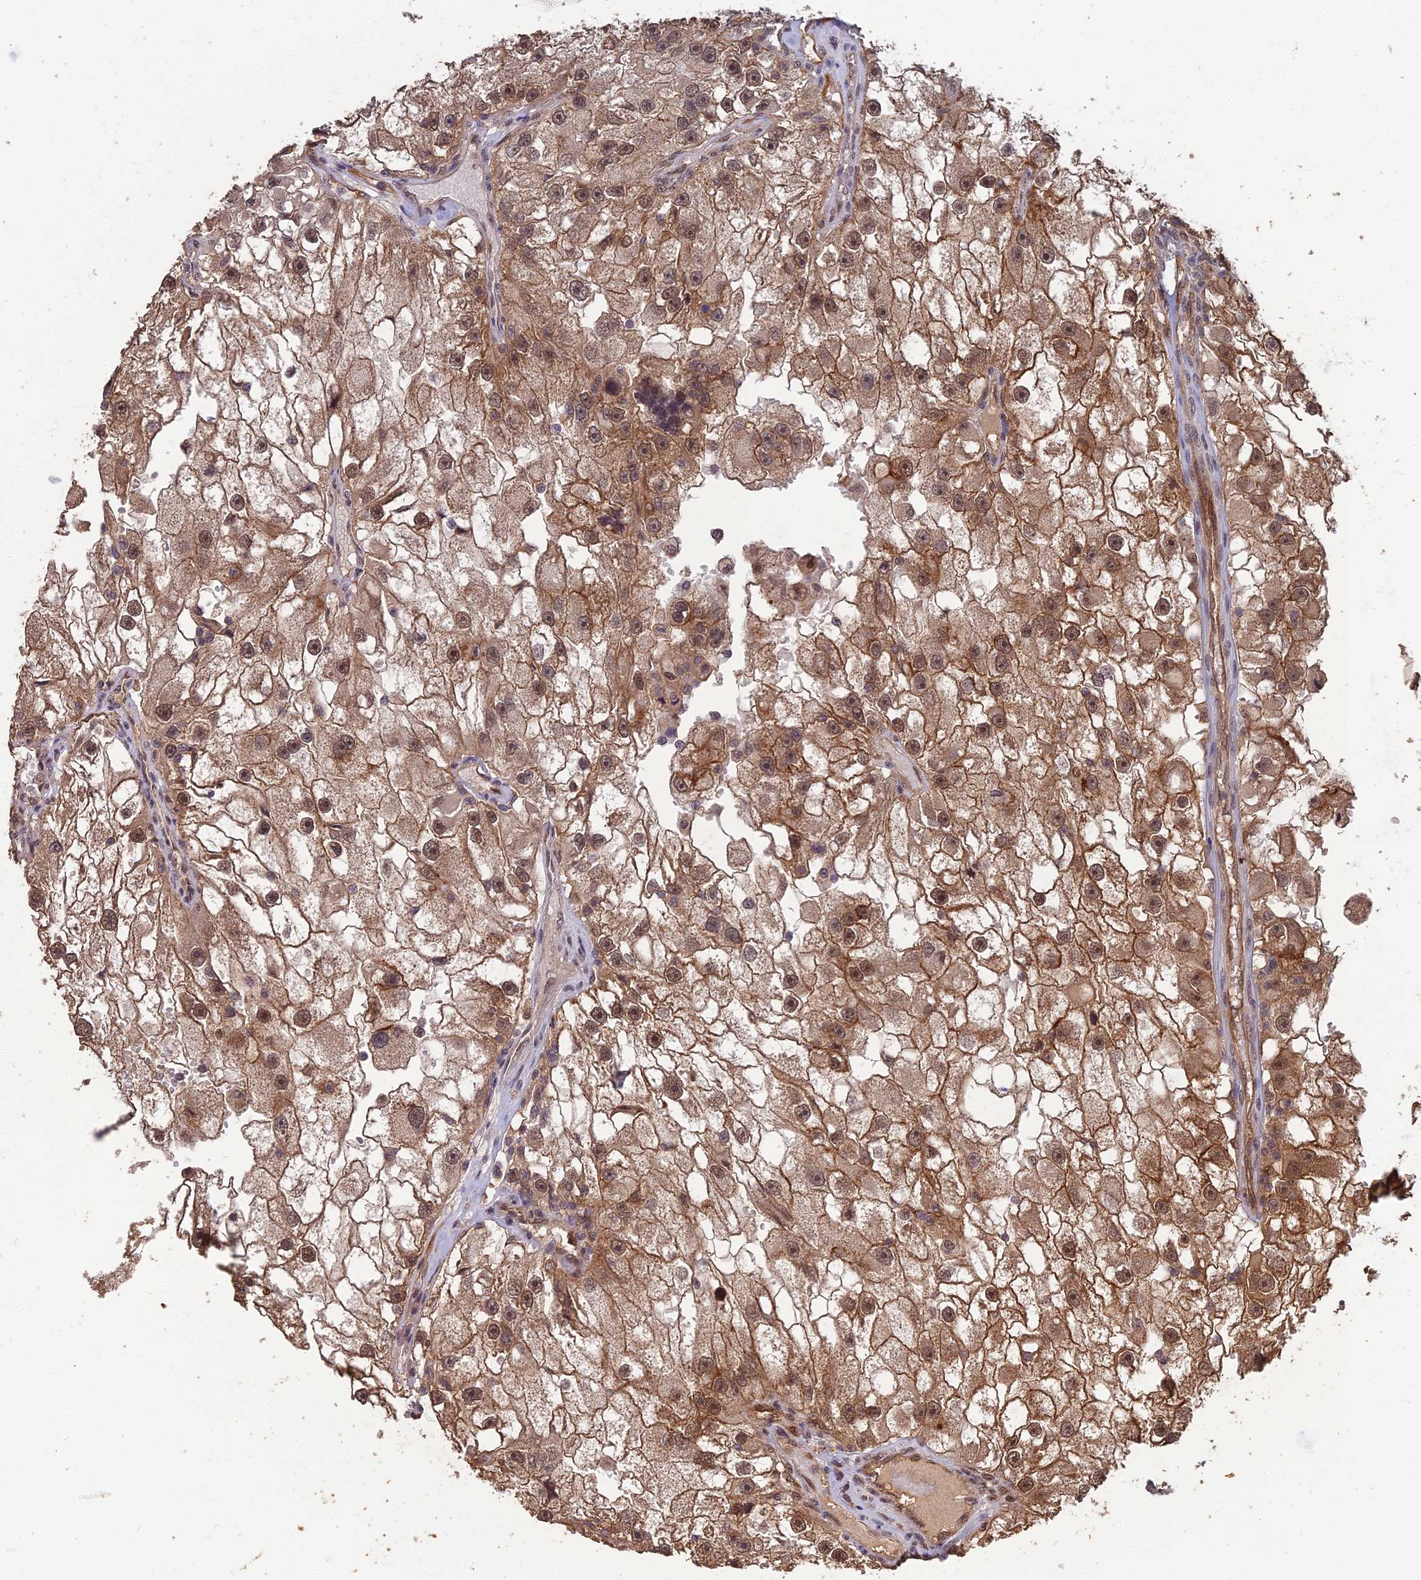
{"staining": {"intensity": "moderate", "quantity": ">75%", "location": "cytoplasmic/membranous,nuclear"}, "tissue": "renal cancer", "cell_type": "Tumor cells", "image_type": "cancer", "snomed": [{"axis": "morphology", "description": "Adenocarcinoma, NOS"}, {"axis": "topography", "description": "Kidney"}], "caption": "Immunohistochemistry (IHC) of human renal cancer (adenocarcinoma) reveals medium levels of moderate cytoplasmic/membranous and nuclear positivity in about >75% of tumor cells.", "gene": "RALGAPA2", "patient": {"sex": "male", "age": 63}}